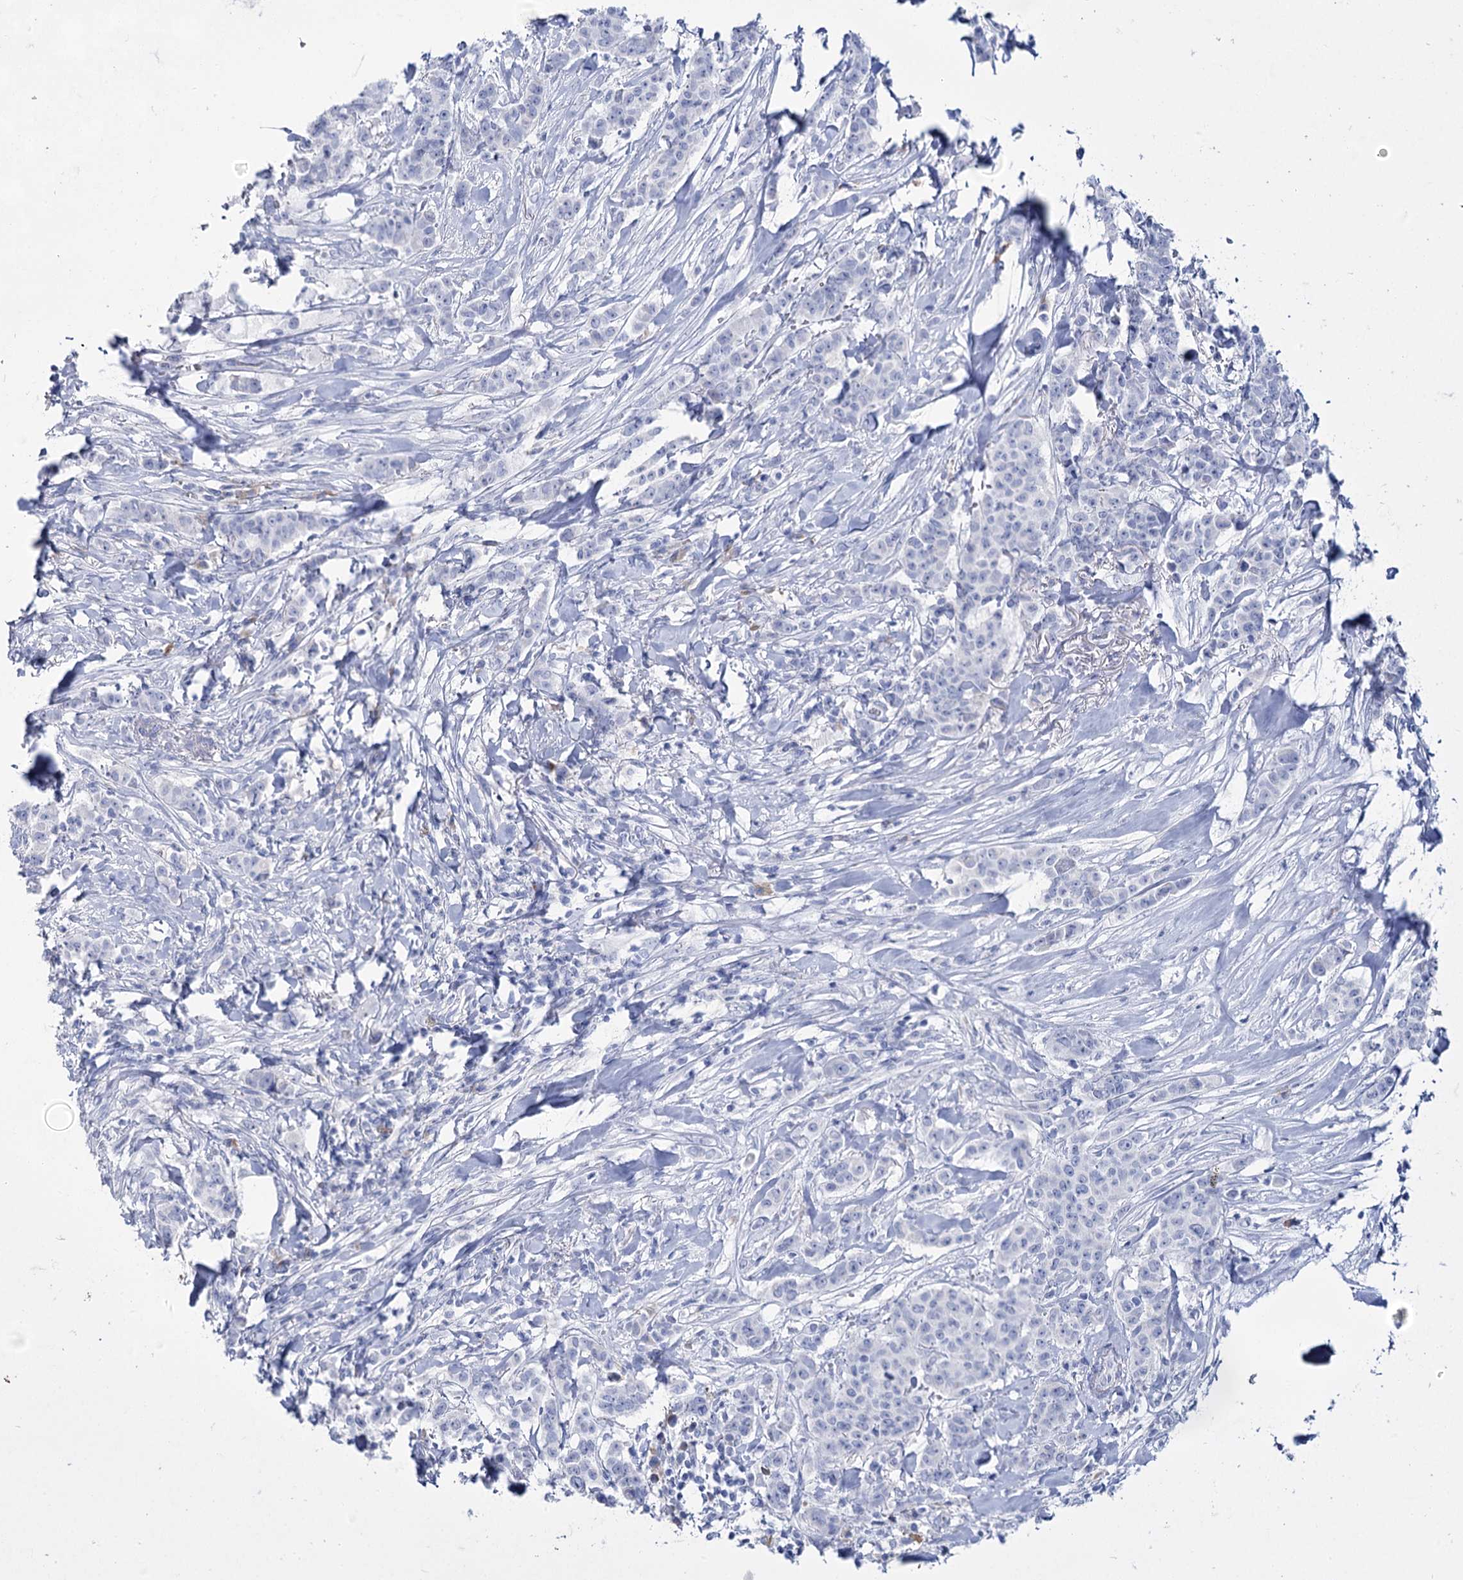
{"staining": {"intensity": "negative", "quantity": "none", "location": "none"}, "tissue": "breast cancer", "cell_type": "Tumor cells", "image_type": "cancer", "snomed": [{"axis": "morphology", "description": "Duct carcinoma"}, {"axis": "topography", "description": "Breast"}], "caption": "Tumor cells show no significant staining in breast invasive ductal carcinoma. The staining is performed using DAB brown chromogen with nuclei counter-stained in using hematoxylin.", "gene": "ACRV1", "patient": {"sex": "female", "age": 40}}